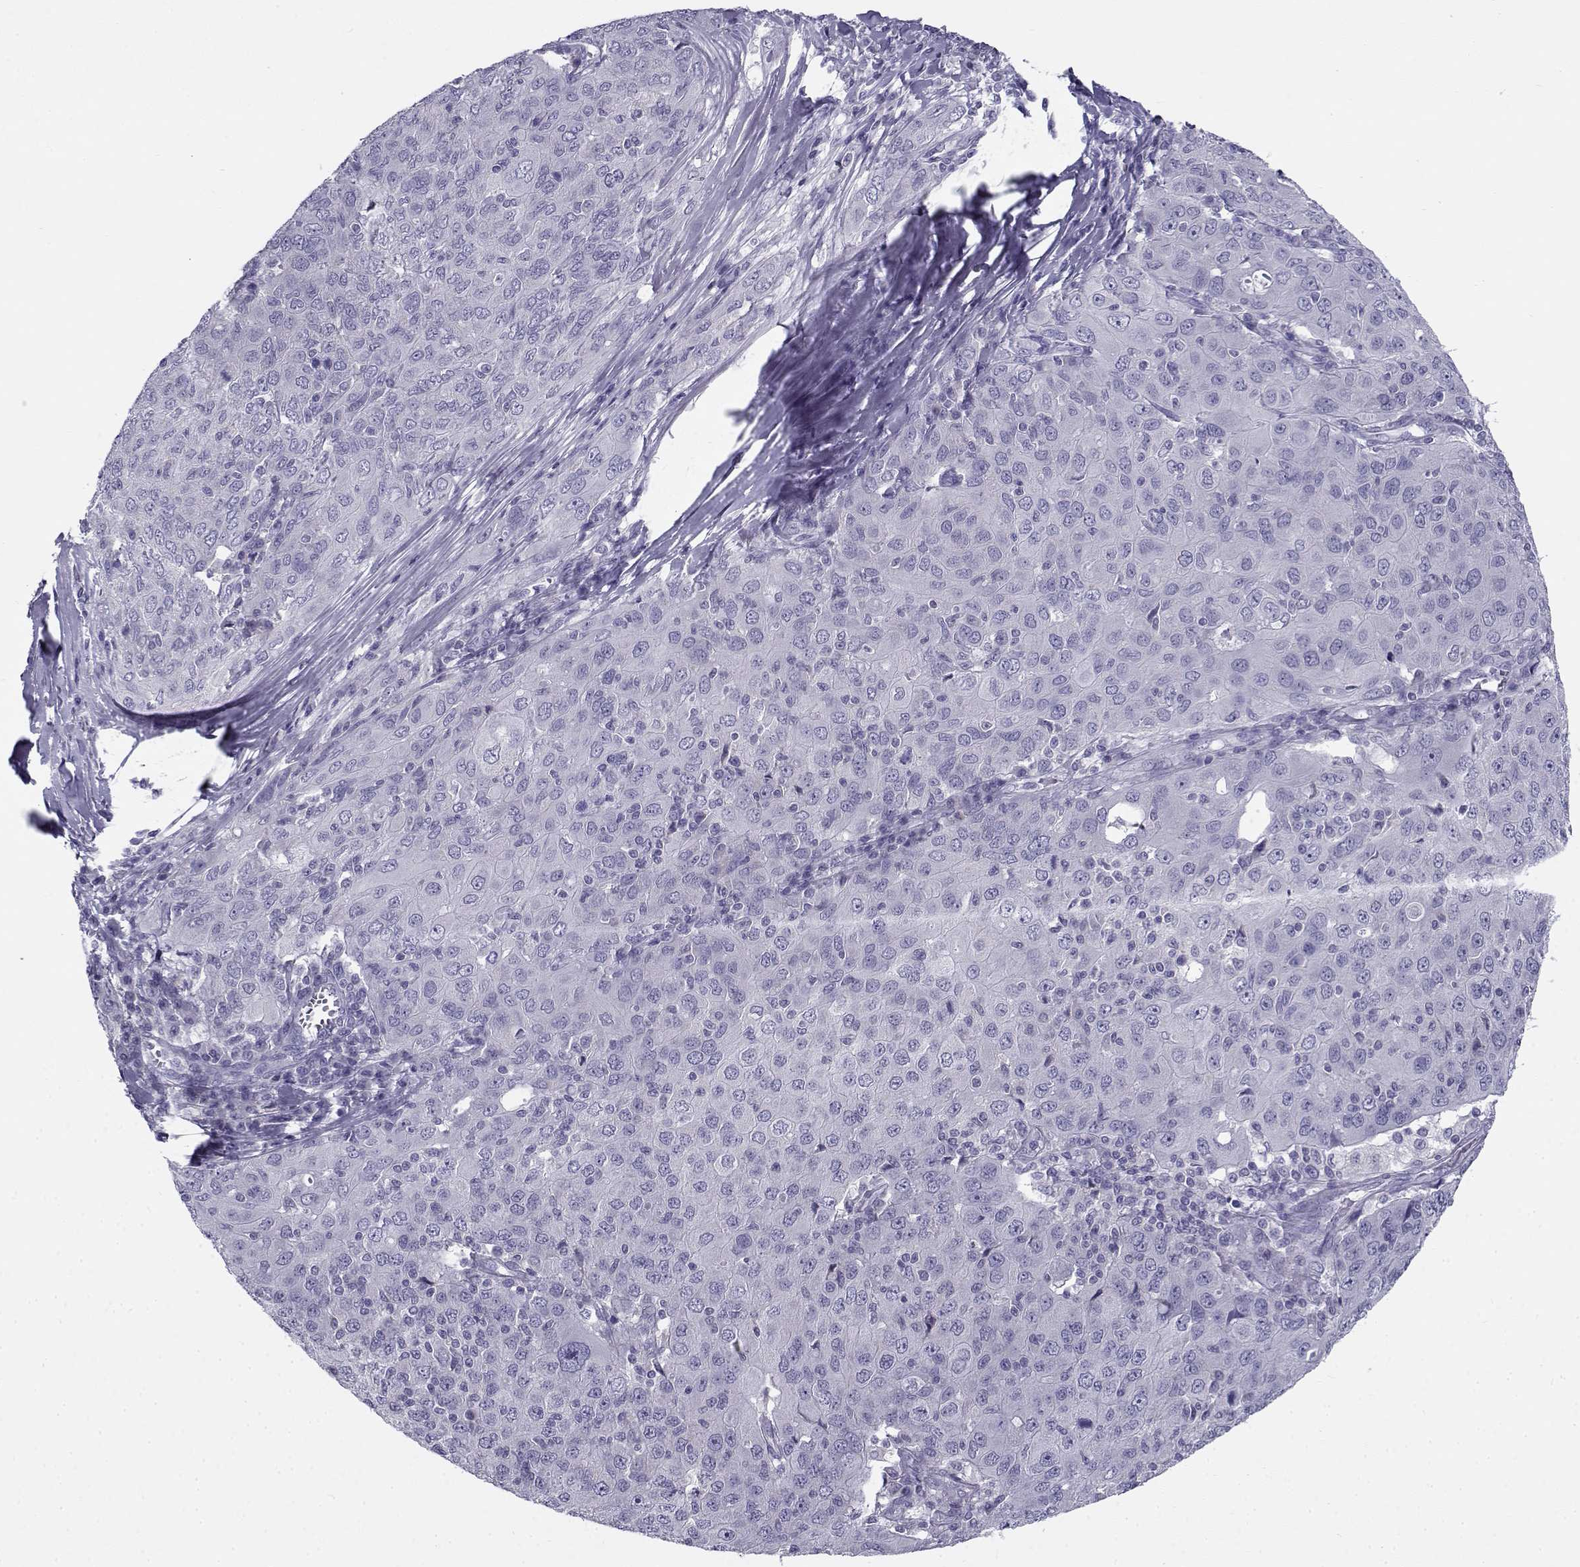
{"staining": {"intensity": "negative", "quantity": "none", "location": "none"}, "tissue": "ovarian cancer", "cell_type": "Tumor cells", "image_type": "cancer", "snomed": [{"axis": "morphology", "description": "Carcinoma, endometroid"}, {"axis": "topography", "description": "Ovary"}], "caption": "High power microscopy micrograph of an IHC micrograph of endometroid carcinoma (ovarian), revealing no significant positivity in tumor cells. The staining is performed using DAB (3,3'-diaminobenzidine) brown chromogen with nuclei counter-stained in using hematoxylin.", "gene": "FAM166A", "patient": {"sex": "female", "age": 50}}